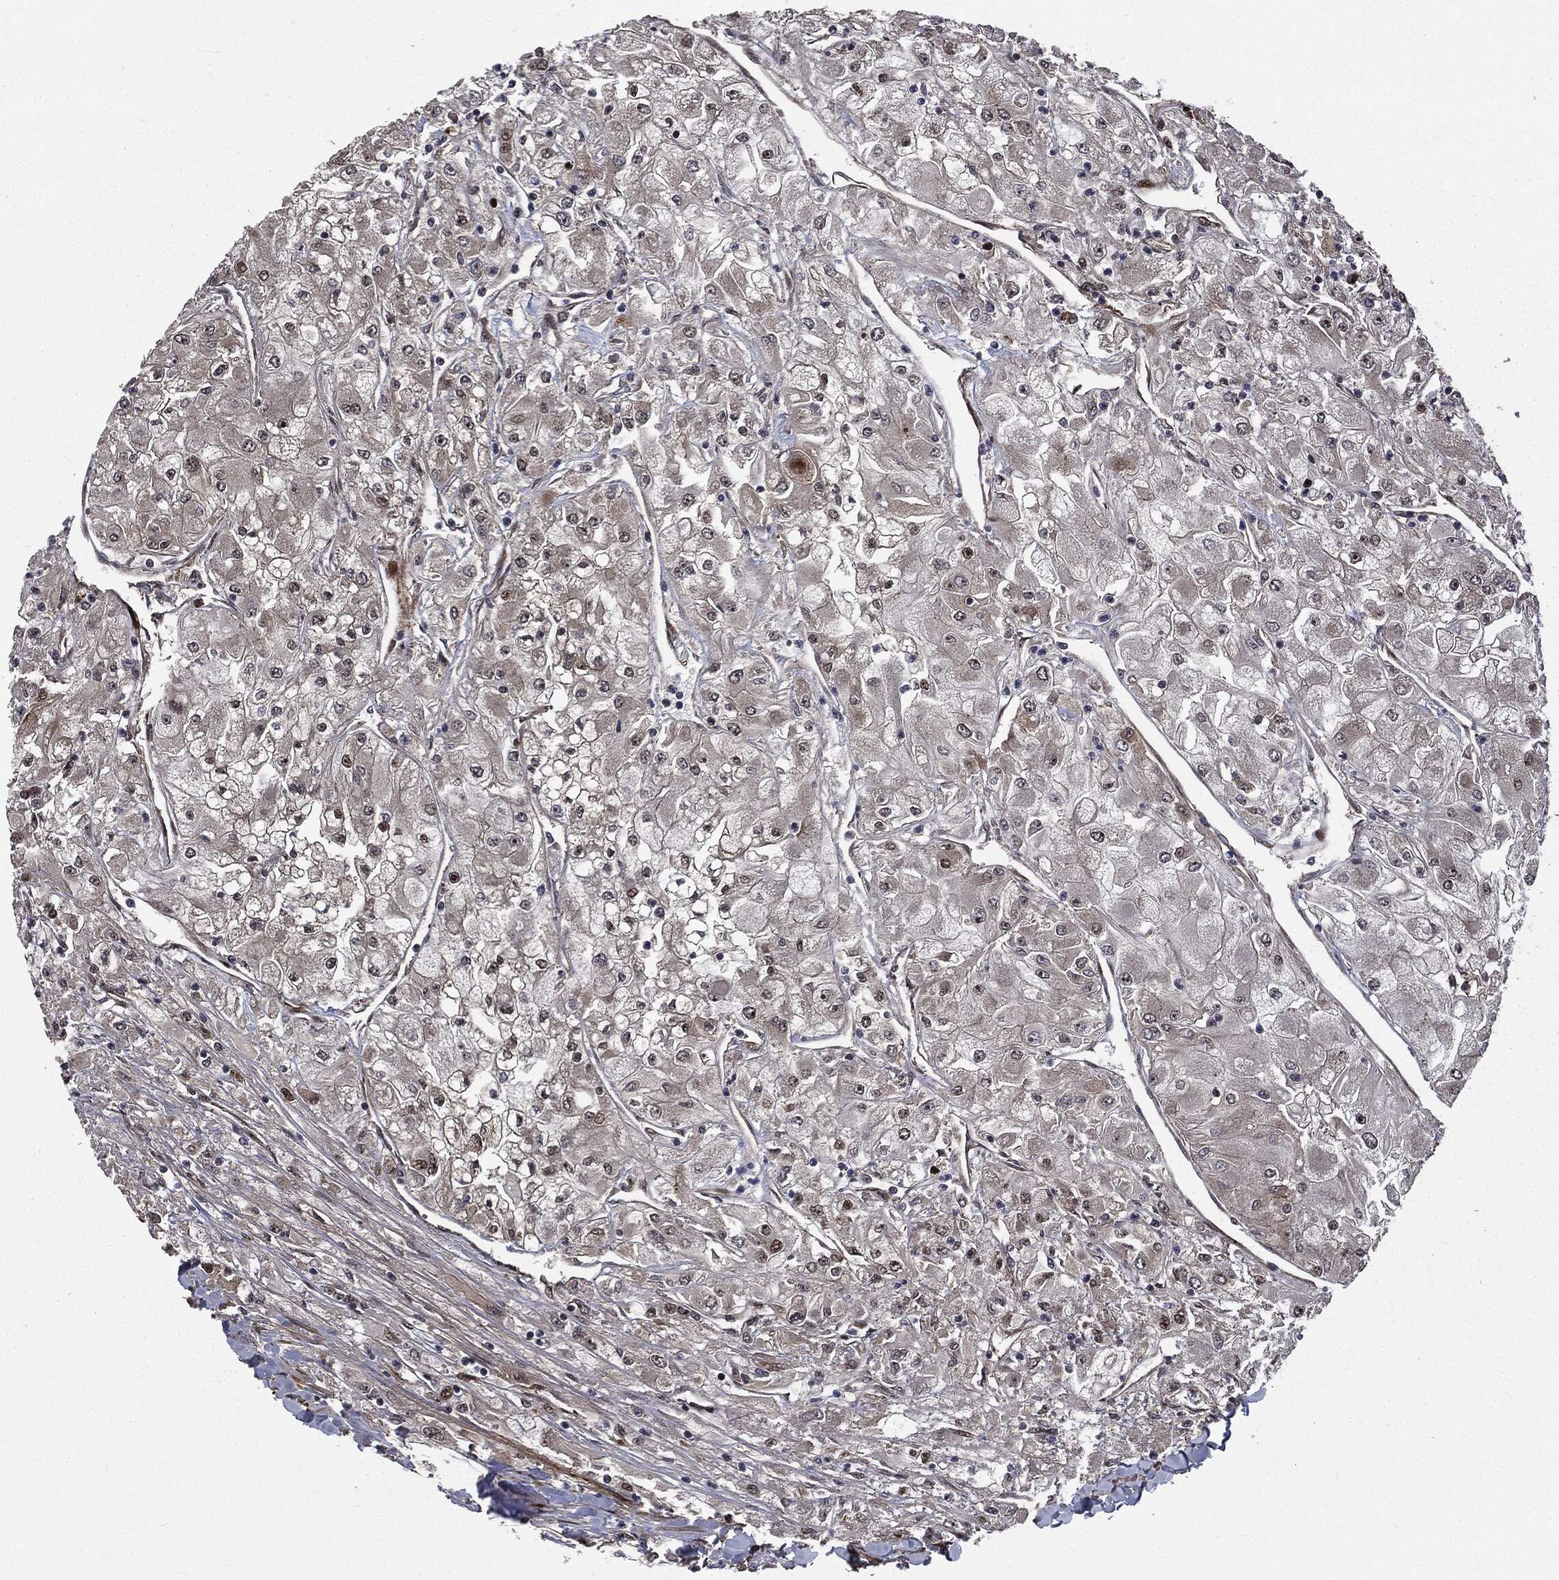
{"staining": {"intensity": "moderate", "quantity": "<25%", "location": "nuclear"}, "tissue": "renal cancer", "cell_type": "Tumor cells", "image_type": "cancer", "snomed": [{"axis": "morphology", "description": "Adenocarcinoma, NOS"}, {"axis": "topography", "description": "Kidney"}], "caption": "Protein expression analysis of human renal adenocarcinoma reveals moderate nuclear positivity in about <25% of tumor cells.", "gene": "SMAD4", "patient": {"sex": "male", "age": 80}}